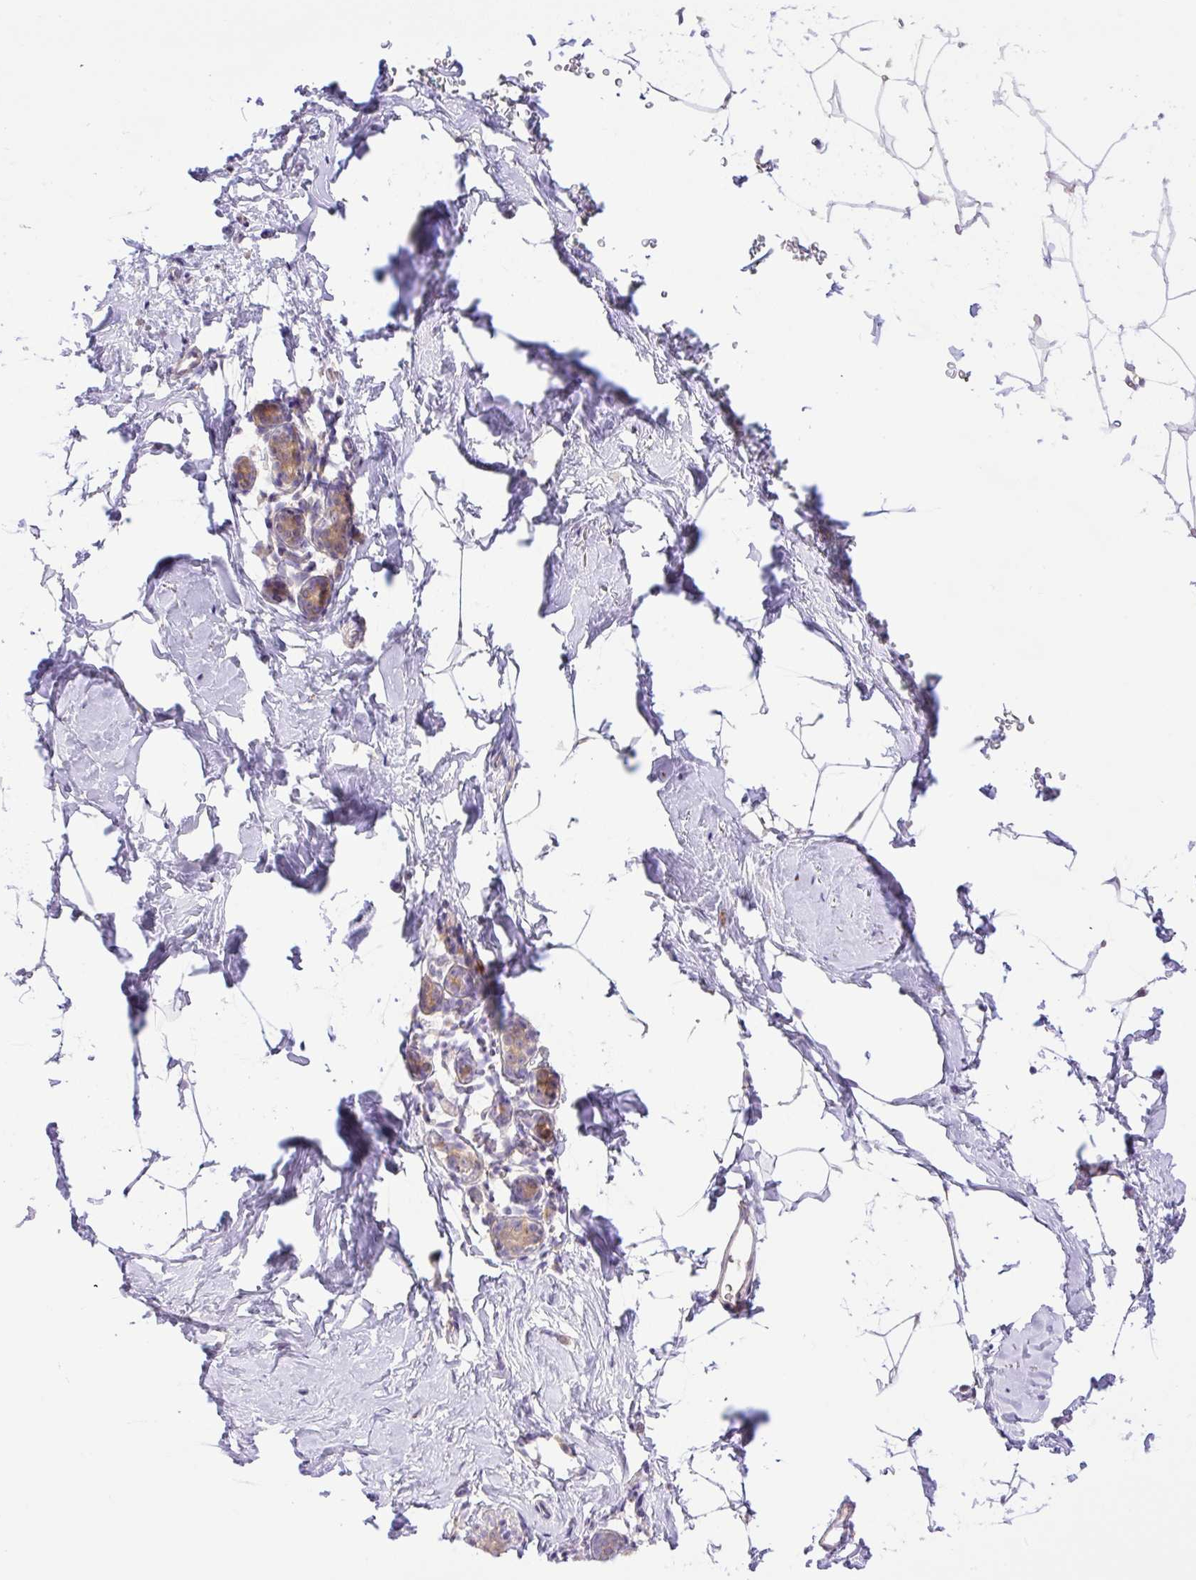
{"staining": {"intensity": "negative", "quantity": "none", "location": "none"}, "tissue": "breast", "cell_type": "Adipocytes", "image_type": "normal", "snomed": [{"axis": "morphology", "description": "Normal tissue, NOS"}, {"axis": "topography", "description": "Breast"}], "caption": "A high-resolution photomicrograph shows IHC staining of normal breast, which exhibits no significant expression in adipocytes.", "gene": "POFUT1", "patient": {"sex": "female", "age": 32}}